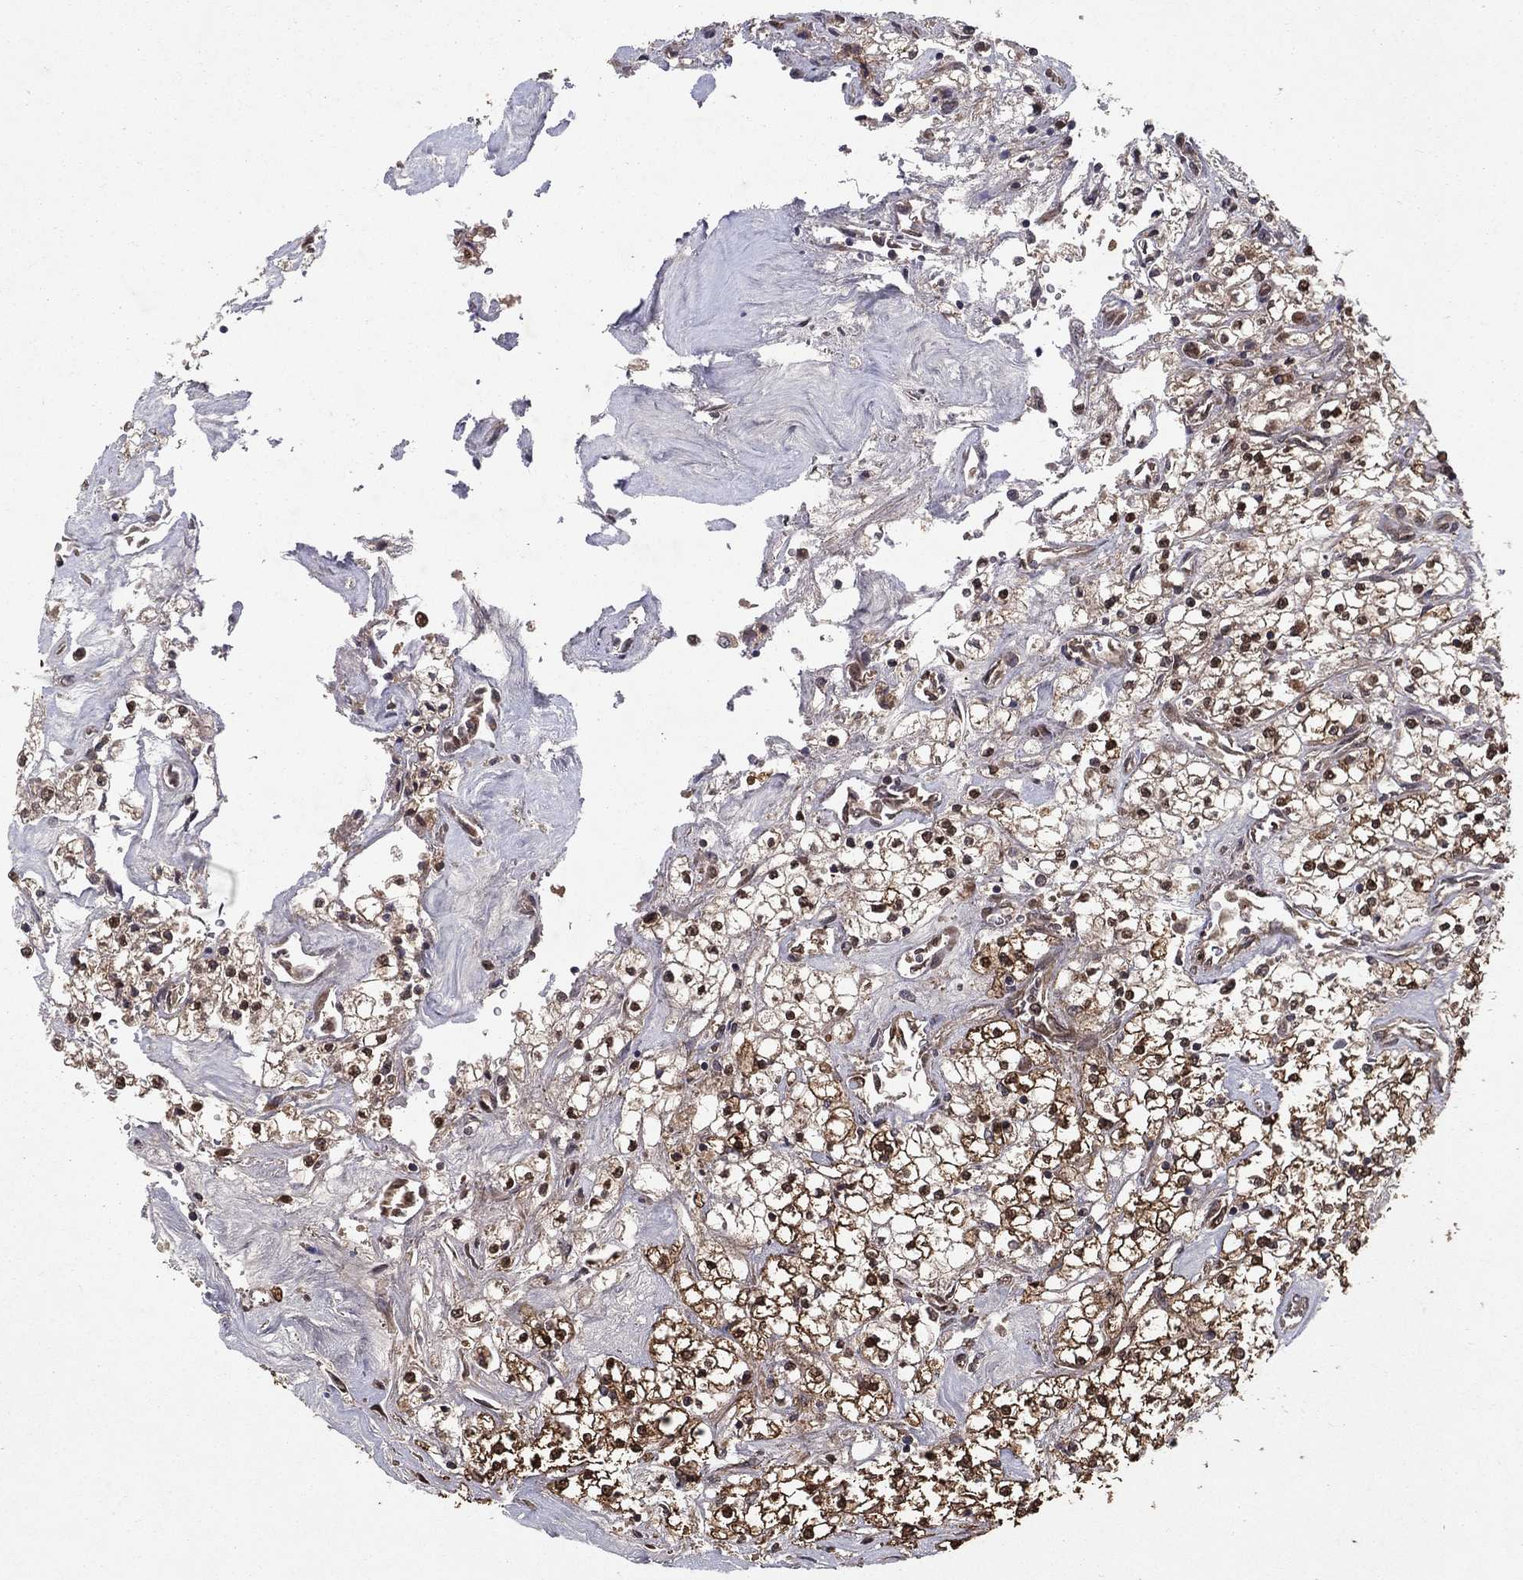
{"staining": {"intensity": "strong", "quantity": ">75%", "location": "cytoplasmic/membranous"}, "tissue": "renal cancer", "cell_type": "Tumor cells", "image_type": "cancer", "snomed": [{"axis": "morphology", "description": "Adenocarcinoma, NOS"}, {"axis": "topography", "description": "Kidney"}], "caption": "This photomicrograph reveals renal cancer (adenocarcinoma) stained with immunohistochemistry to label a protein in brown. The cytoplasmic/membranous of tumor cells show strong positivity for the protein. Nuclei are counter-stained blue.", "gene": "CERS2", "patient": {"sex": "male", "age": 80}}